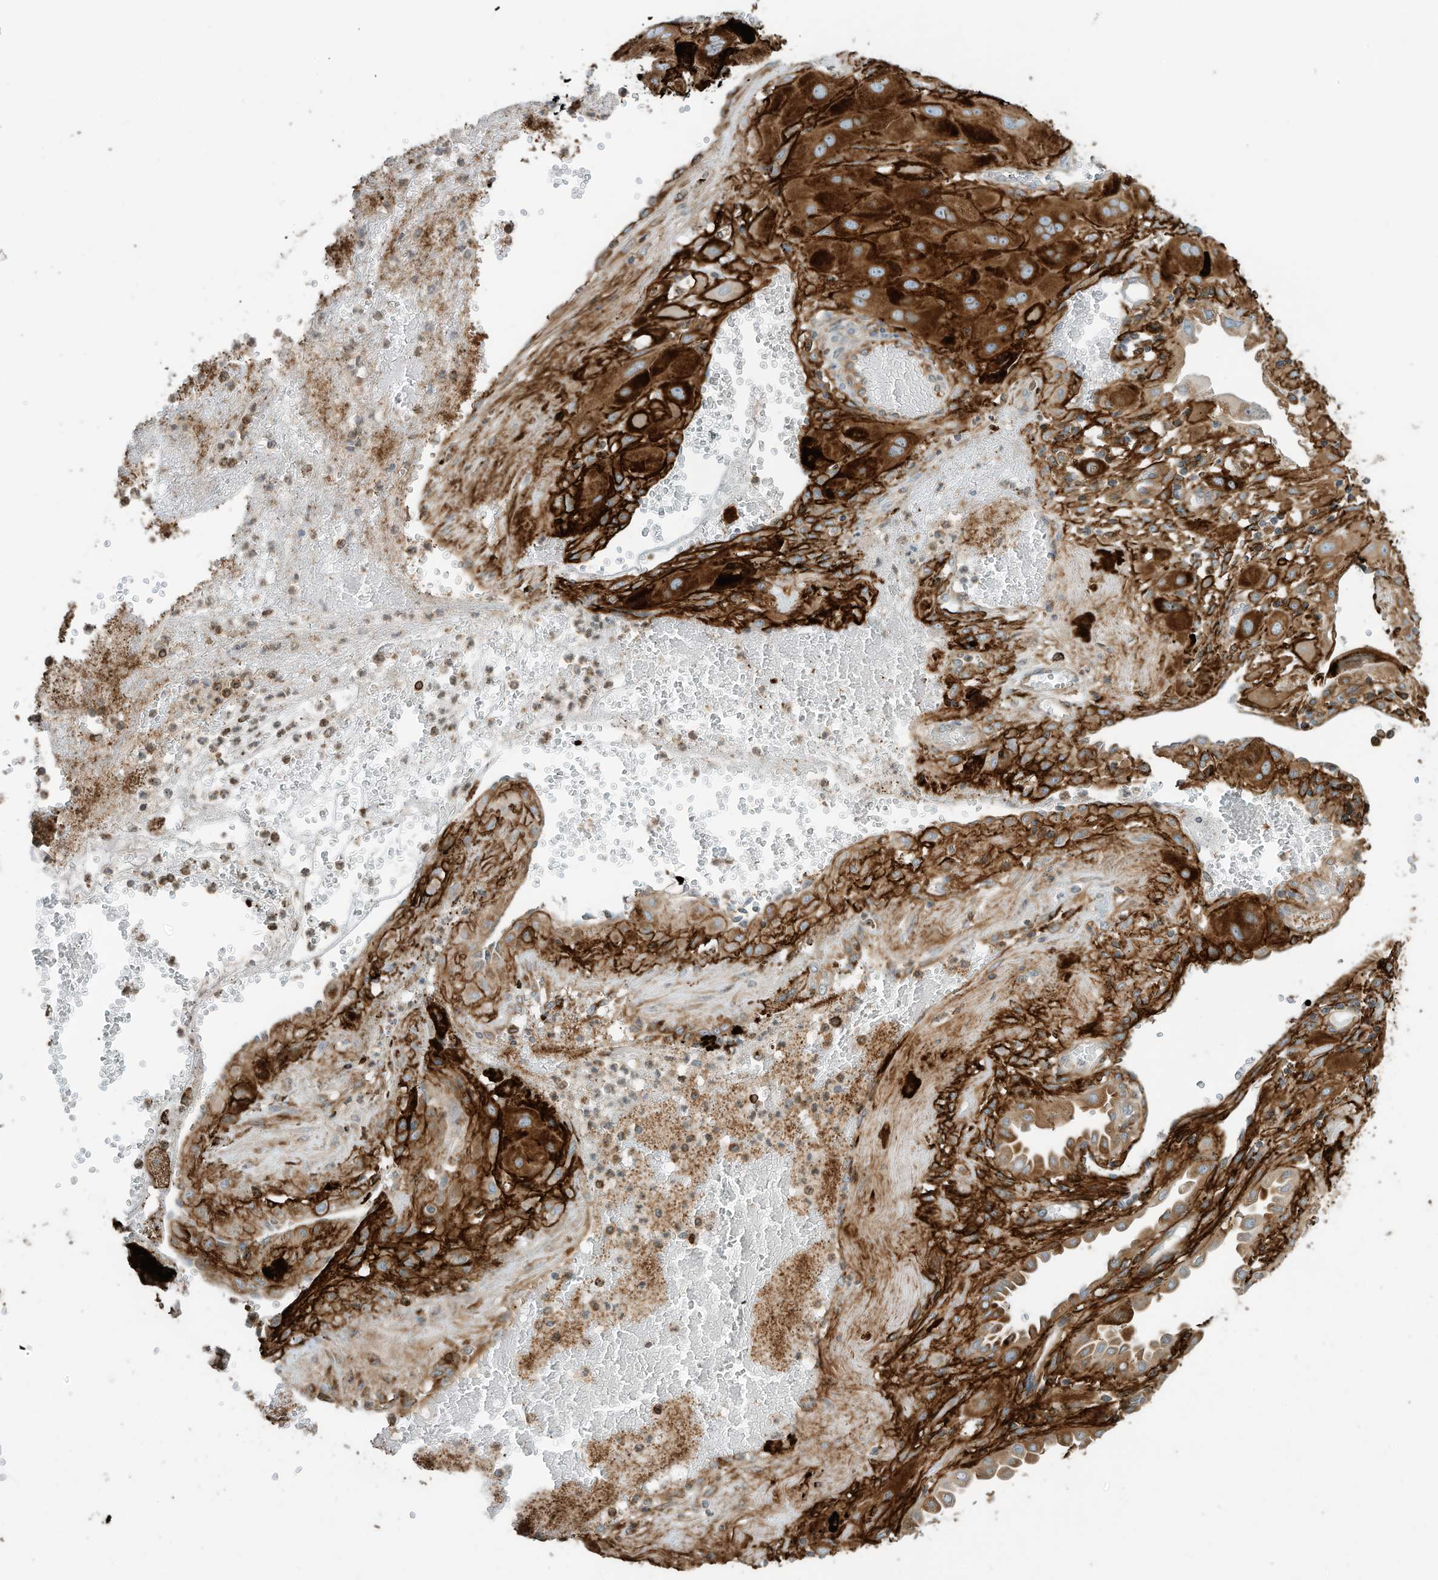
{"staining": {"intensity": "strong", "quantity": ">75%", "location": "cytoplasmic/membranous"}, "tissue": "cervical cancer", "cell_type": "Tumor cells", "image_type": "cancer", "snomed": [{"axis": "morphology", "description": "Squamous cell carcinoma, NOS"}, {"axis": "topography", "description": "Cervix"}], "caption": "Cervical cancer (squamous cell carcinoma) stained with immunohistochemistry (IHC) reveals strong cytoplasmic/membranous positivity in approximately >75% of tumor cells. (Stains: DAB in brown, nuclei in blue, Microscopy: brightfield microscopy at high magnification).", "gene": "TRNAU1AP", "patient": {"sex": "female", "age": 34}}